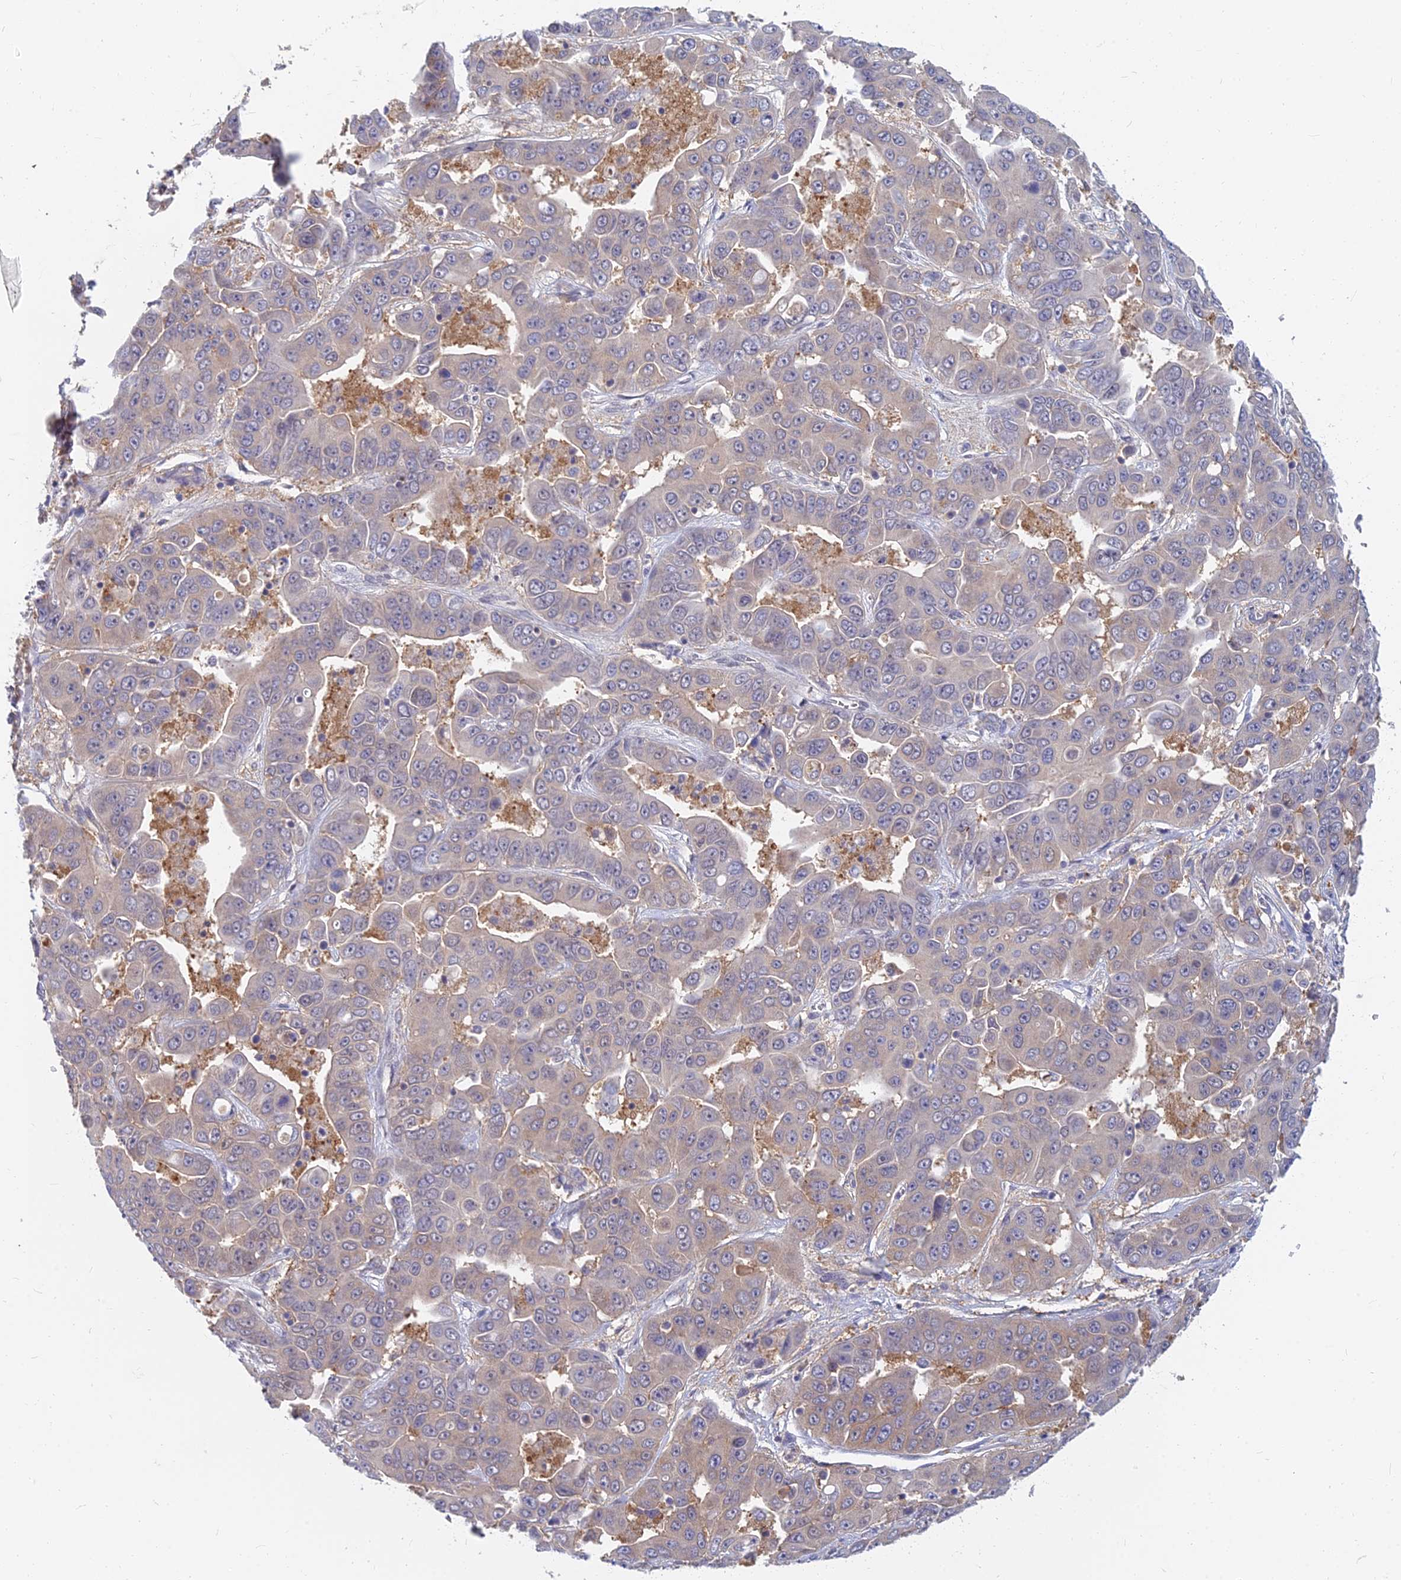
{"staining": {"intensity": "negative", "quantity": "none", "location": "none"}, "tissue": "liver cancer", "cell_type": "Tumor cells", "image_type": "cancer", "snomed": [{"axis": "morphology", "description": "Cholangiocarcinoma"}, {"axis": "topography", "description": "Liver"}], "caption": "High power microscopy image of an immunohistochemistry (IHC) histopathology image of liver cancer (cholangiocarcinoma), revealing no significant staining in tumor cells.", "gene": "B3GALT4", "patient": {"sex": "female", "age": 52}}